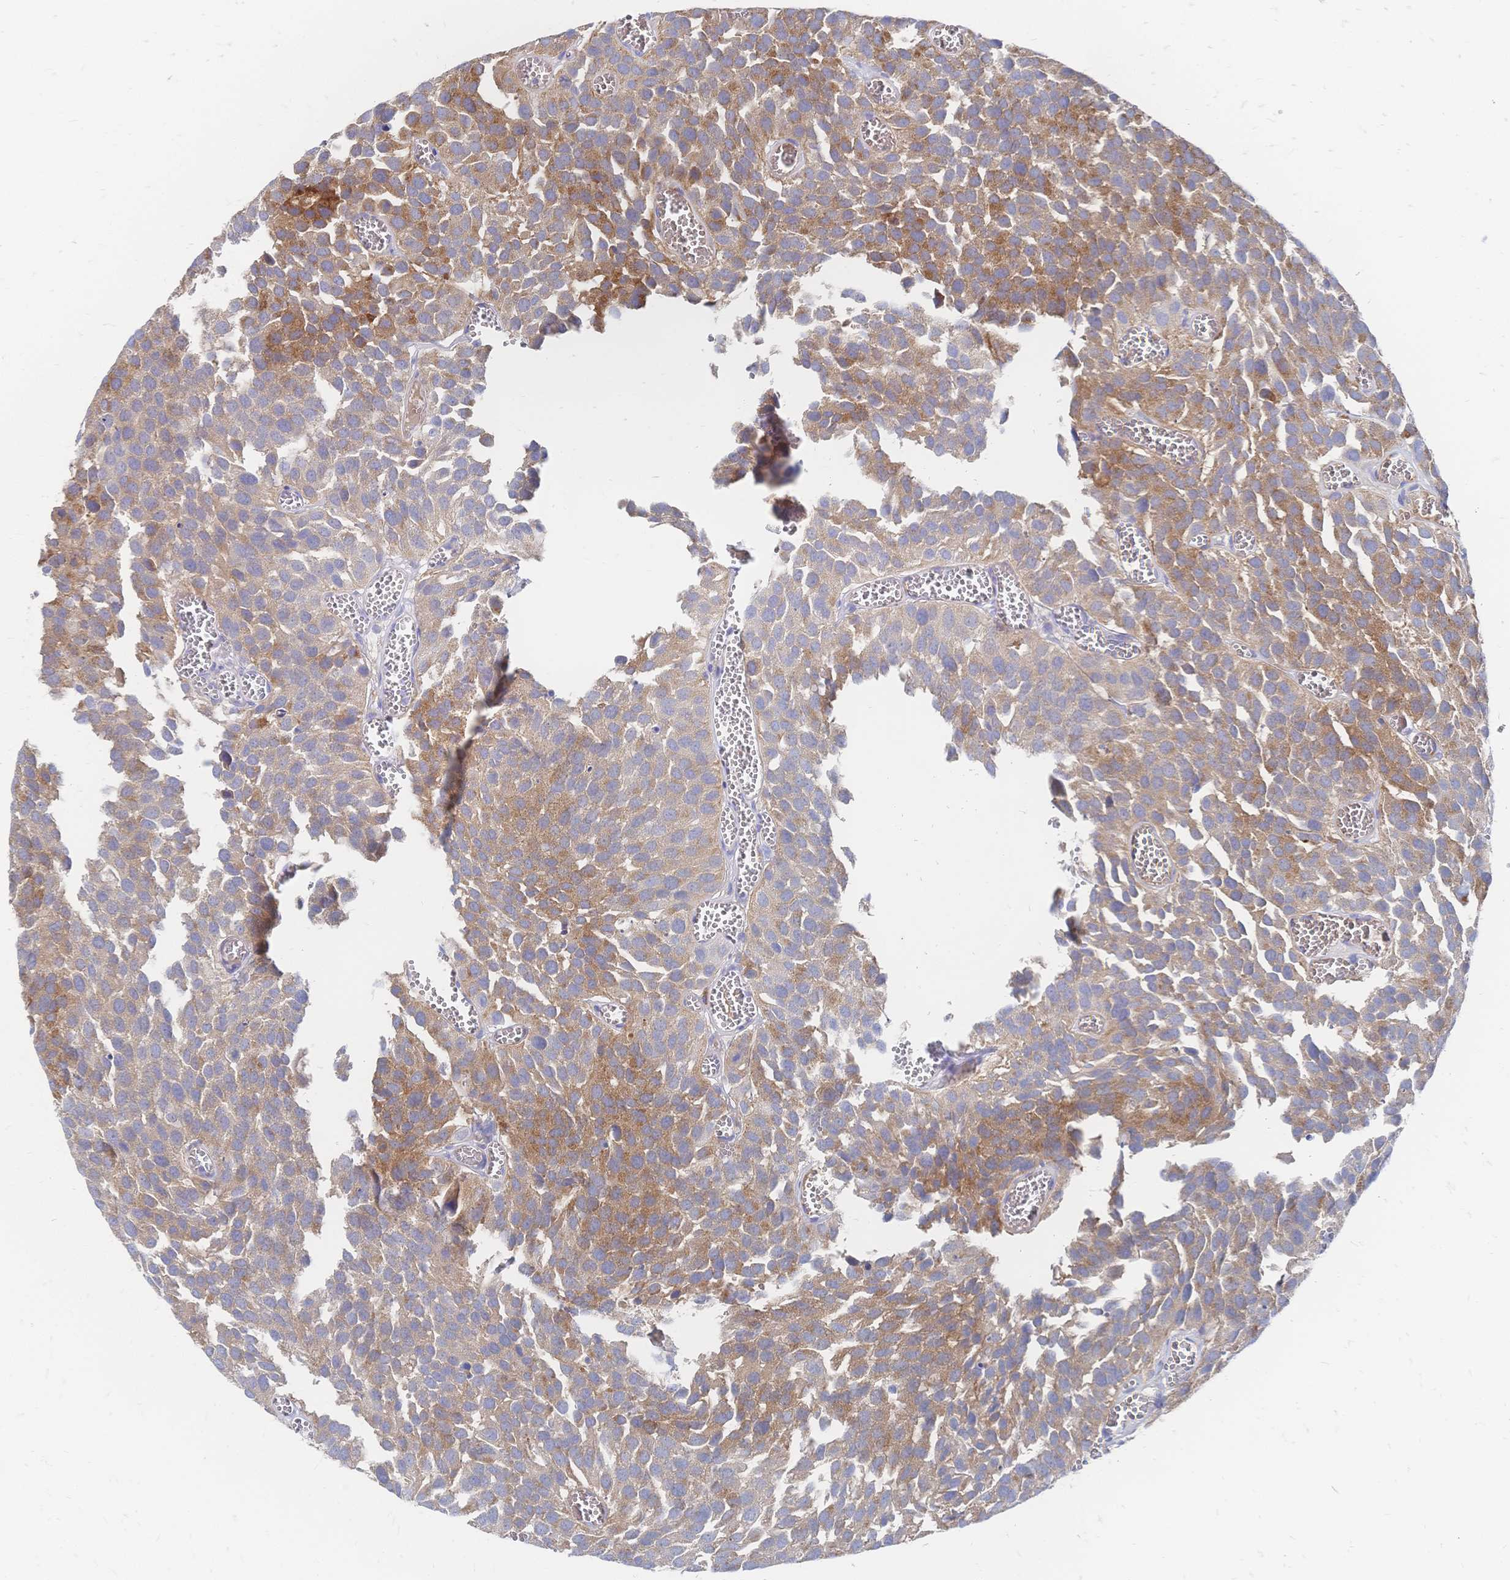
{"staining": {"intensity": "moderate", "quantity": ">75%", "location": "cytoplasmic/membranous"}, "tissue": "urothelial cancer", "cell_type": "Tumor cells", "image_type": "cancer", "snomed": [{"axis": "morphology", "description": "Urothelial carcinoma, Low grade"}, {"axis": "topography", "description": "Urinary bladder"}], "caption": "Immunohistochemical staining of urothelial cancer demonstrates medium levels of moderate cytoplasmic/membranous positivity in approximately >75% of tumor cells.", "gene": "SORBS1", "patient": {"sex": "female", "age": 69}}